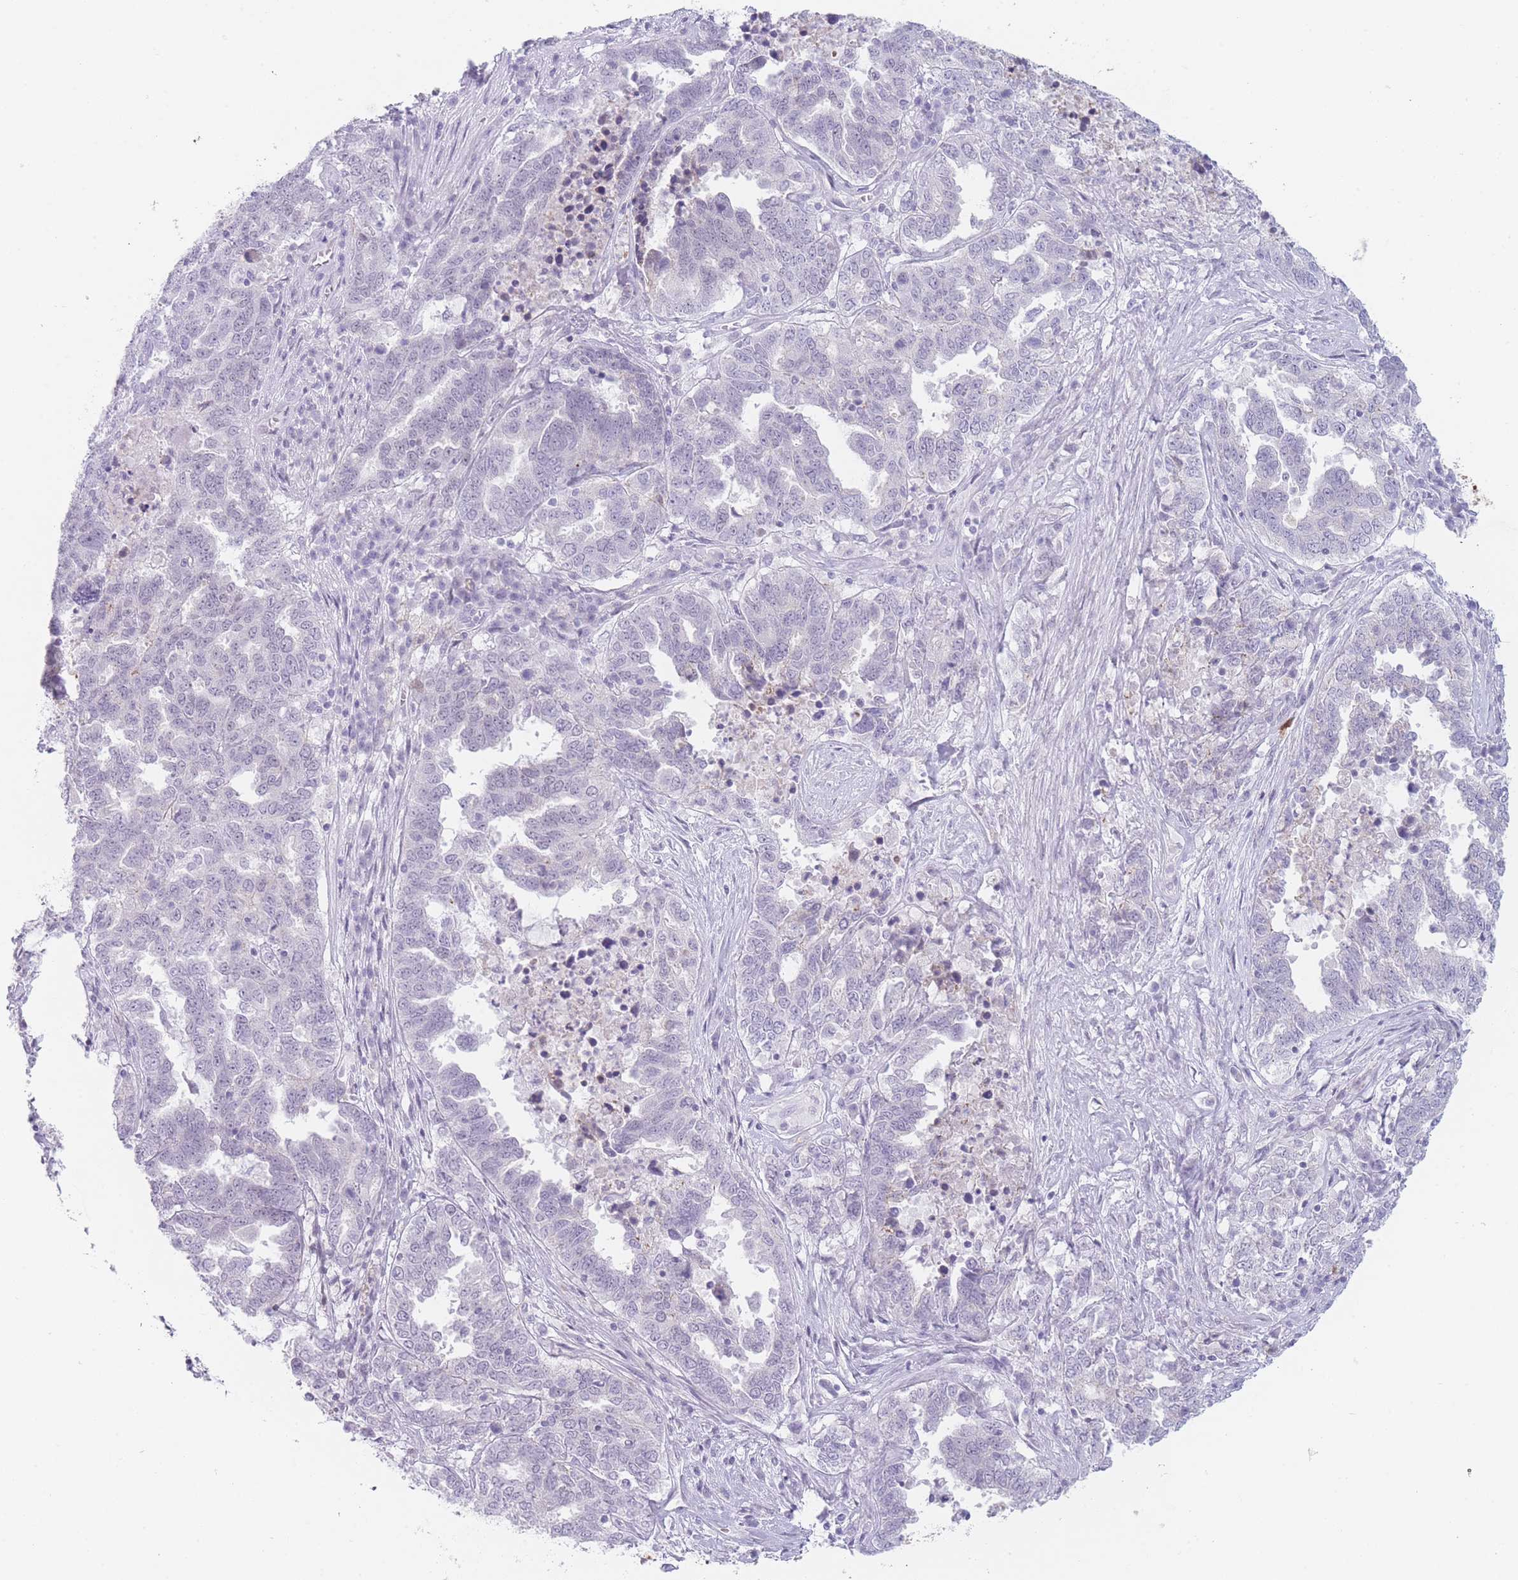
{"staining": {"intensity": "negative", "quantity": "none", "location": "none"}, "tissue": "ovarian cancer", "cell_type": "Tumor cells", "image_type": "cancer", "snomed": [{"axis": "morphology", "description": "Carcinoma, endometroid"}, {"axis": "topography", "description": "Ovary"}], "caption": "Immunohistochemistry photomicrograph of human ovarian endometroid carcinoma stained for a protein (brown), which demonstrates no positivity in tumor cells.", "gene": "IFNA6", "patient": {"sex": "female", "age": 62}}